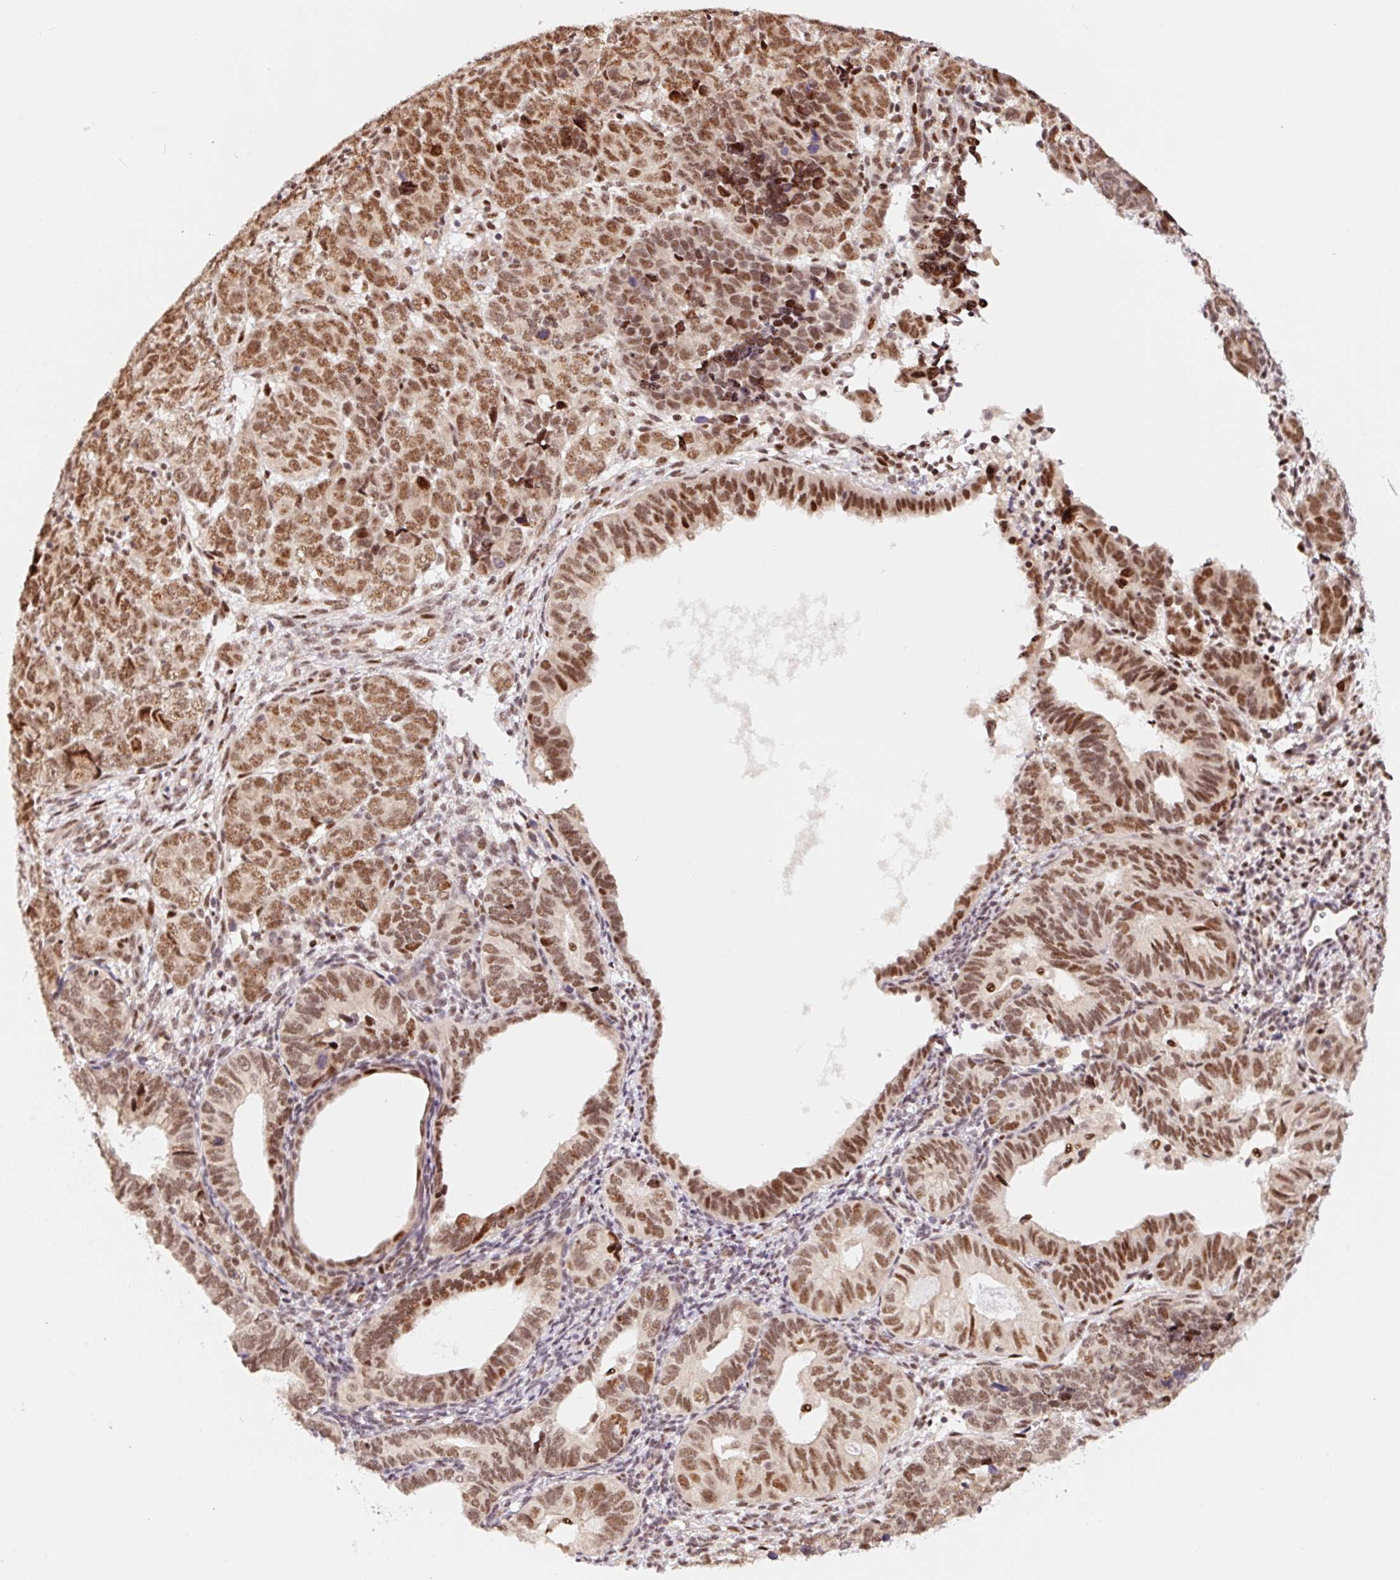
{"staining": {"intensity": "moderate", "quantity": ">75%", "location": "nuclear"}, "tissue": "endometrial cancer", "cell_type": "Tumor cells", "image_type": "cancer", "snomed": [{"axis": "morphology", "description": "Adenocarcinoma, NOS"}, {"axis": "topography", "description": "Endometrium"}], "caption": "Protein expression analysis of human endometrial cancer (adenocarcinoma) reveals moderate nuclear staining in about >75% of tumor cells.", "gene": "INTS8", "patient": {"sex": "female", "age": 82}}